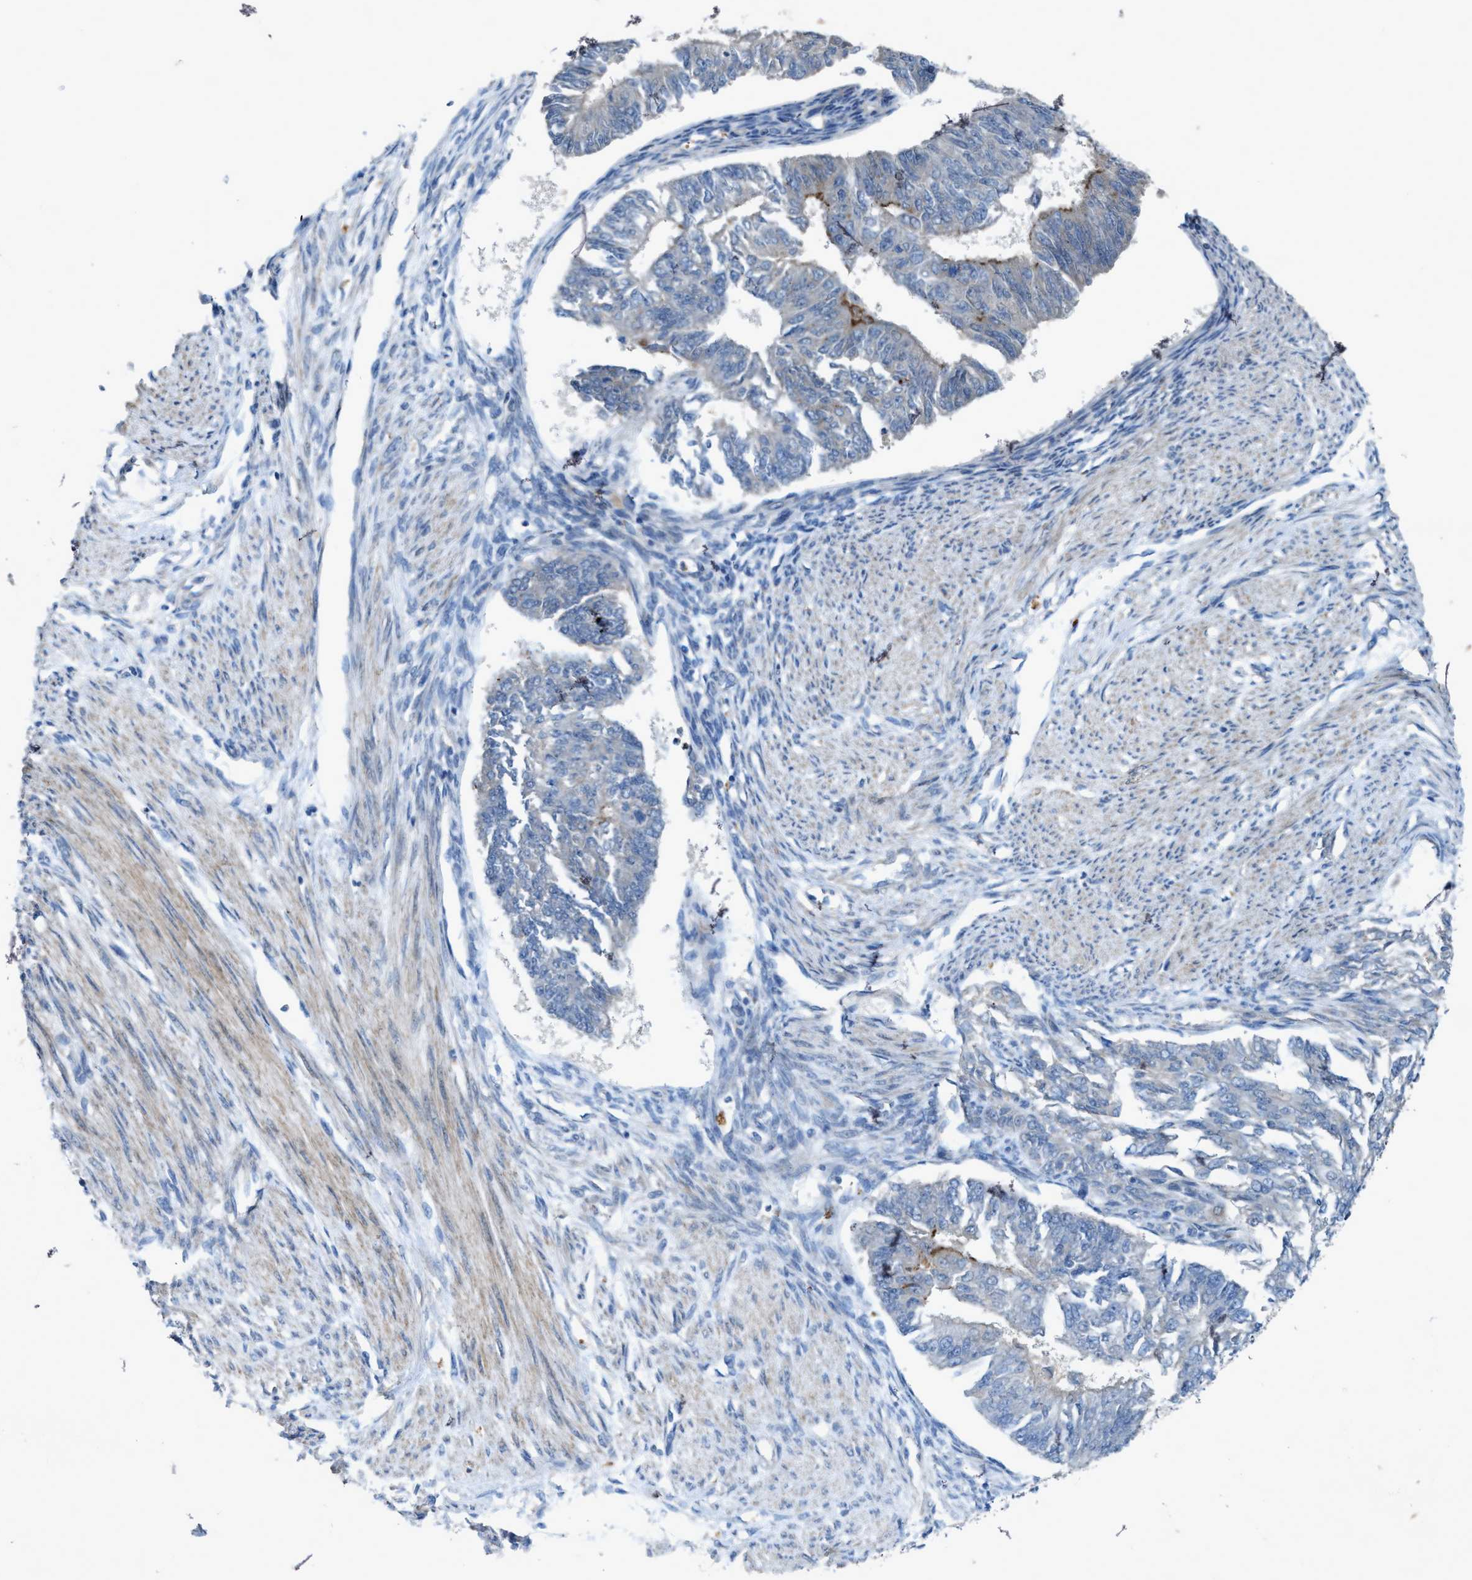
{"staining": {"intensity": "negative", "quantity": "none", "location": "none"}, "tissue": "endometrial cancer", "cell_type": "Tumor cells", "image_type": "cancer", "snomed": [{"axis": "morphology", "description": "Adenocarcinoma, NOS"}, {"axis": "topography", "description": "Endometrium"}], "caption": "Endometrial adenocarcinoma stained for a protein using immunohistochemistry (IHC) shows no expression tumor cells.", "gene": "URGCP", "patient": {"sex": "female", "age": 32}}